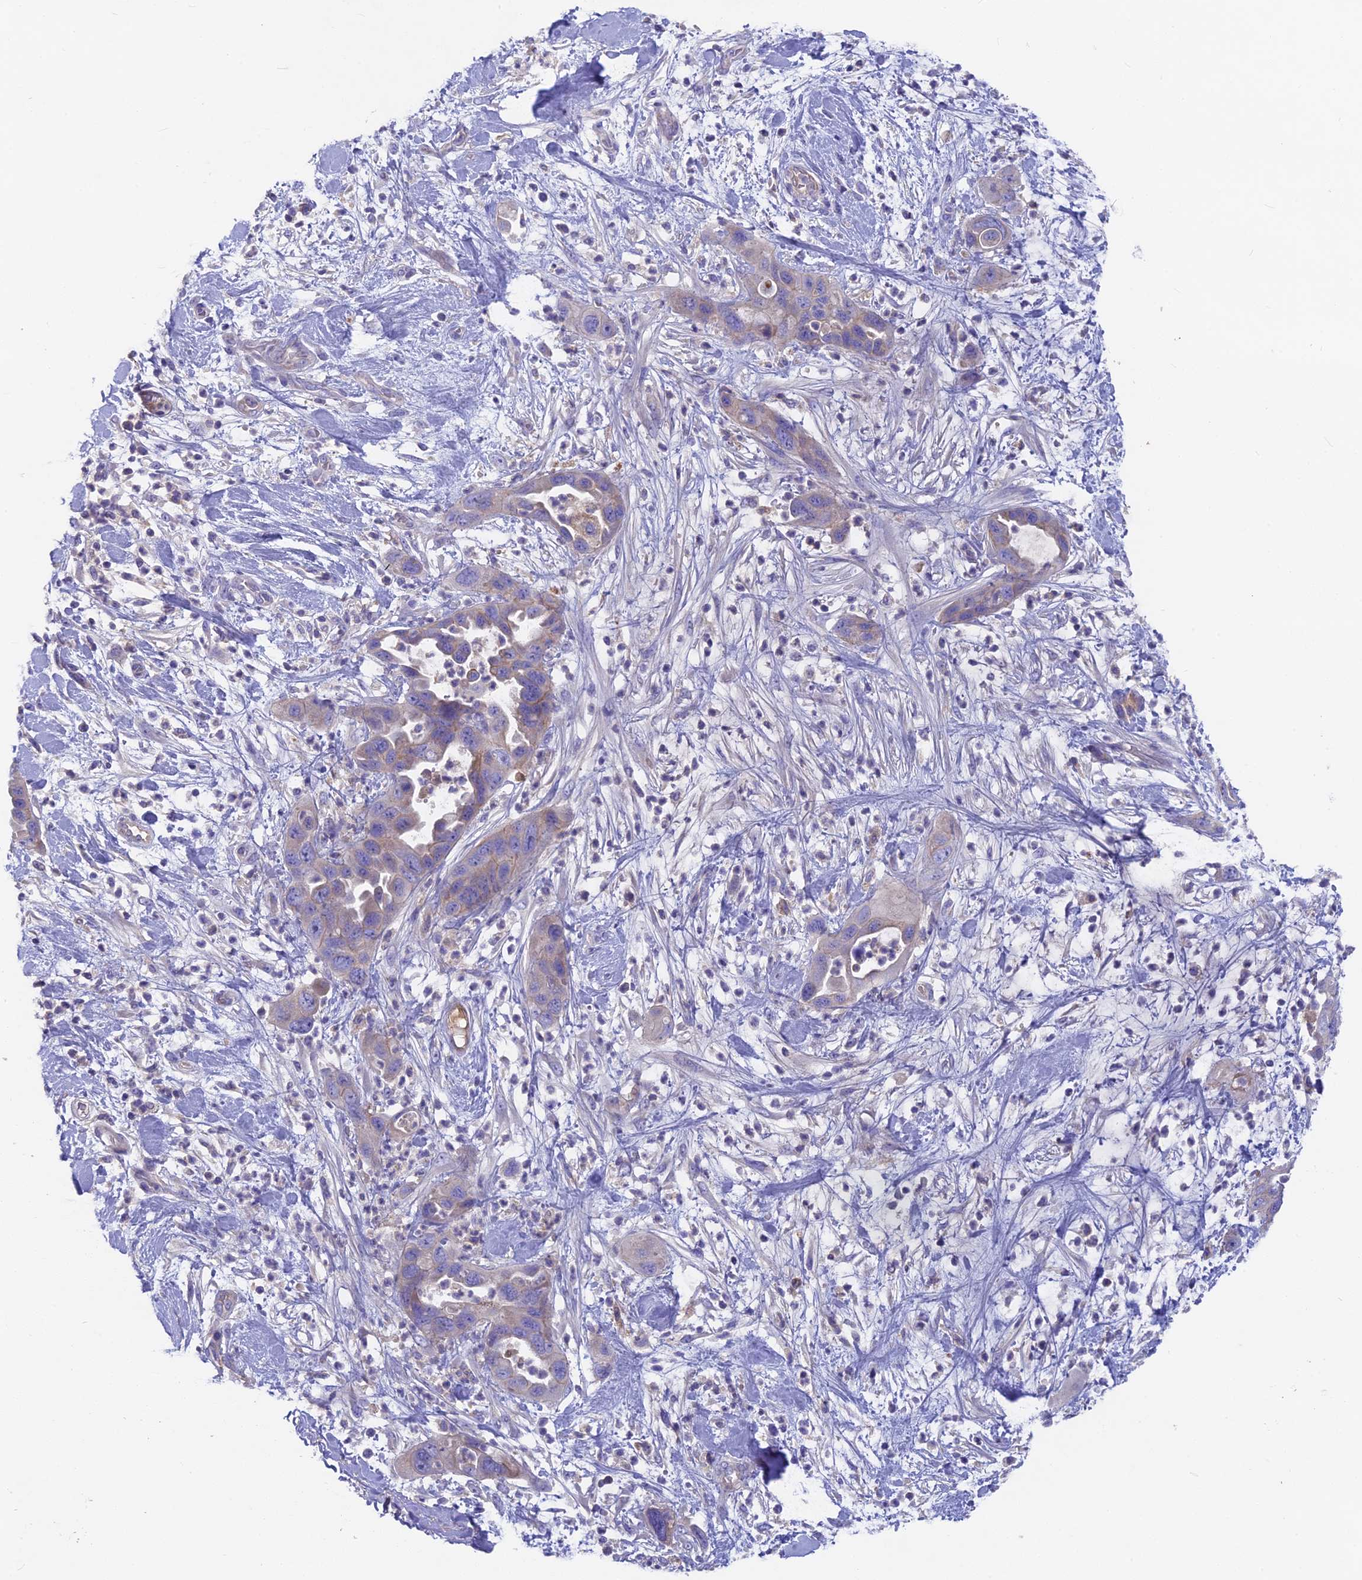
{"staining": {"intensity": "weak", "quantity": "25%-75%", "location": "cytoplasmic/membranous"}, "tissue": "pancreatic cancer", "cell_type": "Tumor cells", "image_type": "cancer", "snomed": [{"axis": "morphology", "description": "Adenocarcinoma, NOS"}, {"axis": "topography", "description": "Pancreas"}], "caption": "Adenocarcinoma (pancreatic) tissue displays weak cytoplasmic/membranous positivity in about 25%-75% of tumor cells", "gene": "PZP", "patient": {"sex": "female", "age": 71}}